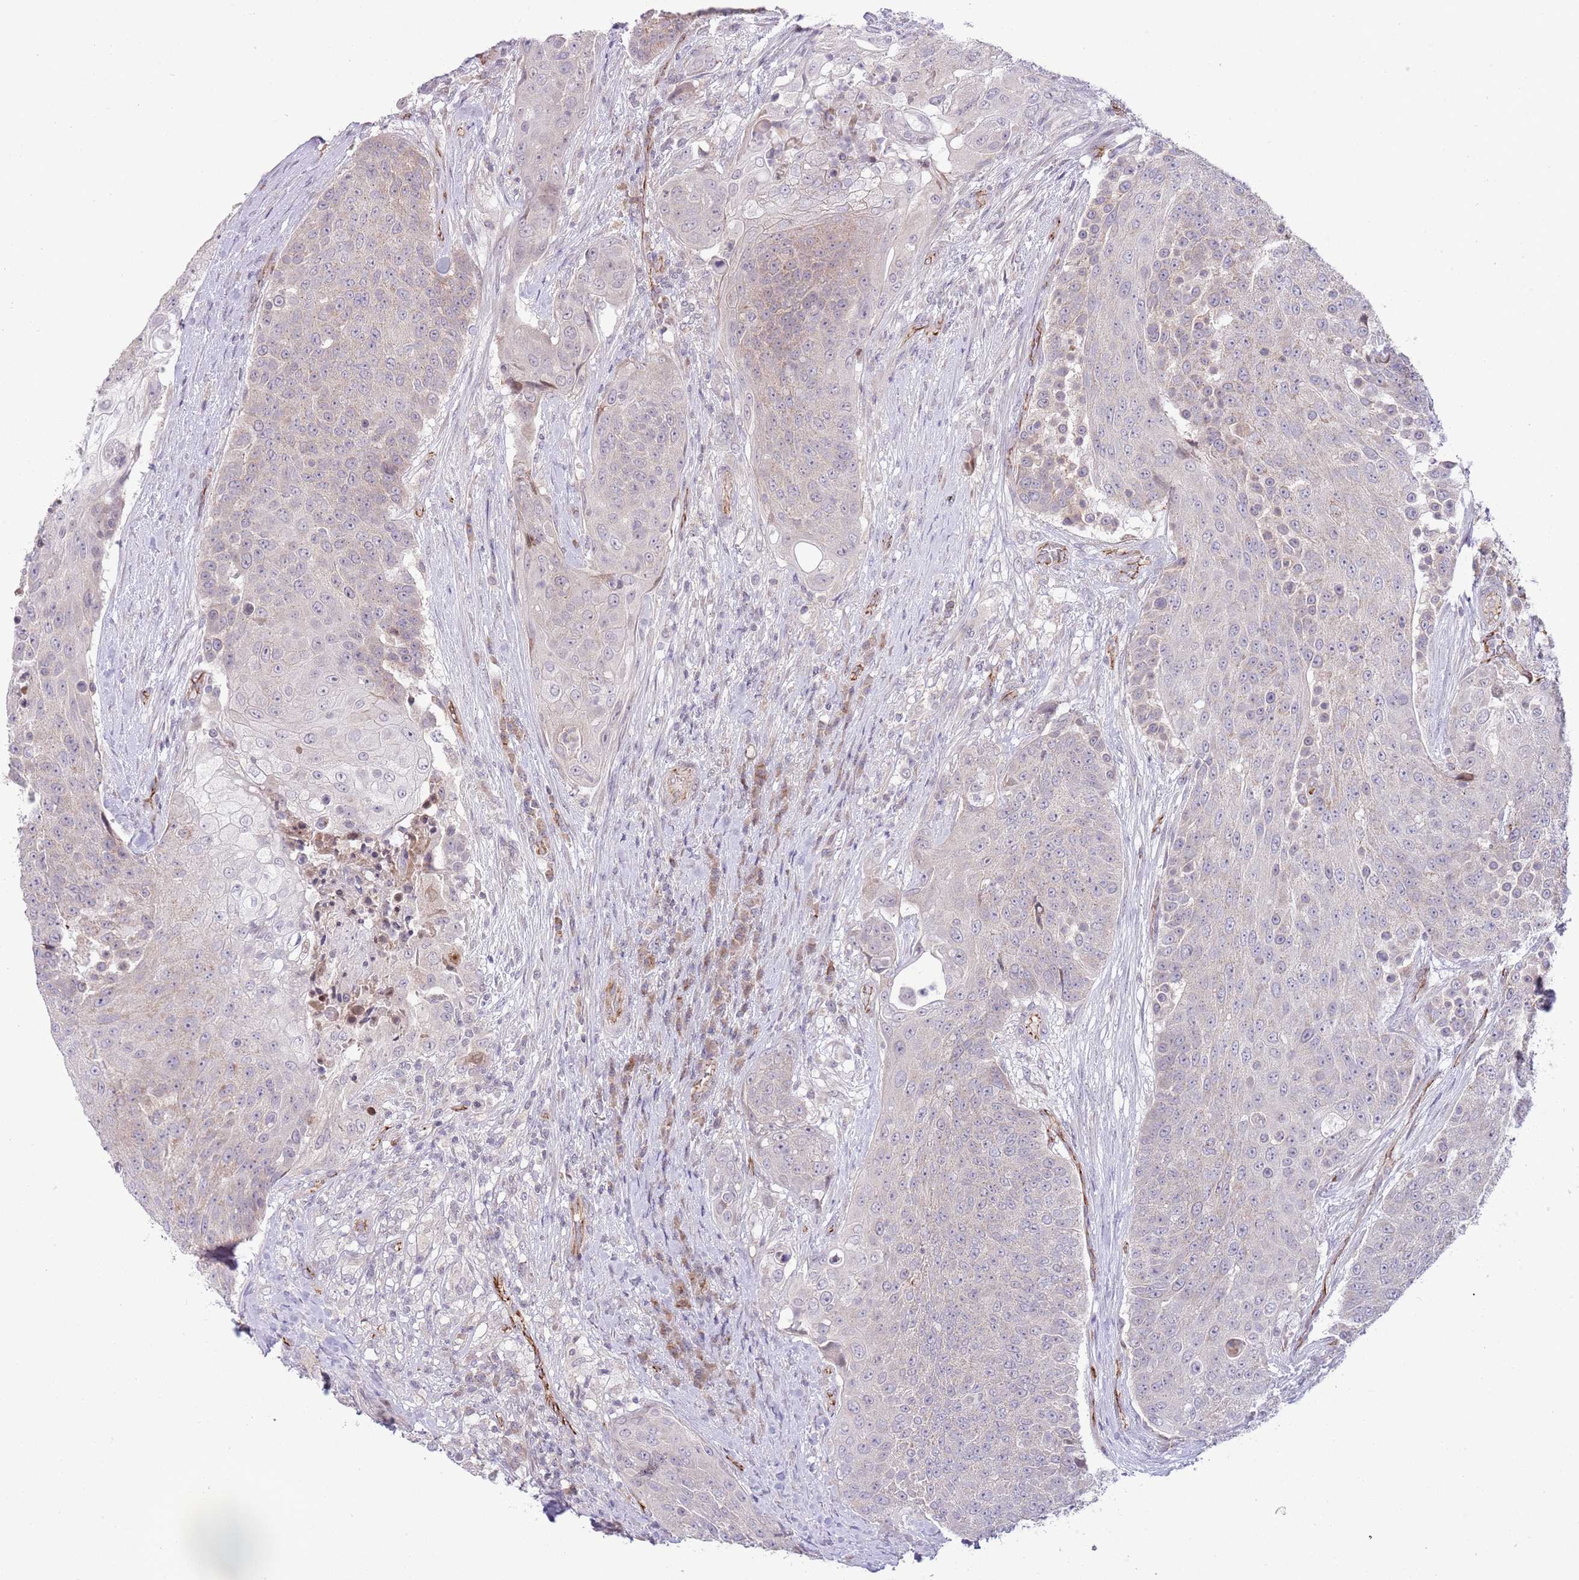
{"staining": {"intensity": "negative", "quantity": "none", "location": "none"}, "tissue": "urothelial cancer", "cell_type": "Tumor cells", "image_type": "cancer", "snomed": [{"axis": "morphology", "description": "Urothelial carcinoma, High grade"}, {"axis": "topography", "description": "Urinary bladder"}], "caption": "High magnification brightfield microscopy of urothelial cancer stained with DAB (3,3'-diaminobenzidine) (brown) and counterstained with hematoxylin (blue): tumor cells show no significant positivity. (DAB (3,3'-diaminobenzidine) immunohistochemistry (IHC), high magnification).", "gene": "DPP10", "patient": {"sex": "female", "age": 63}}